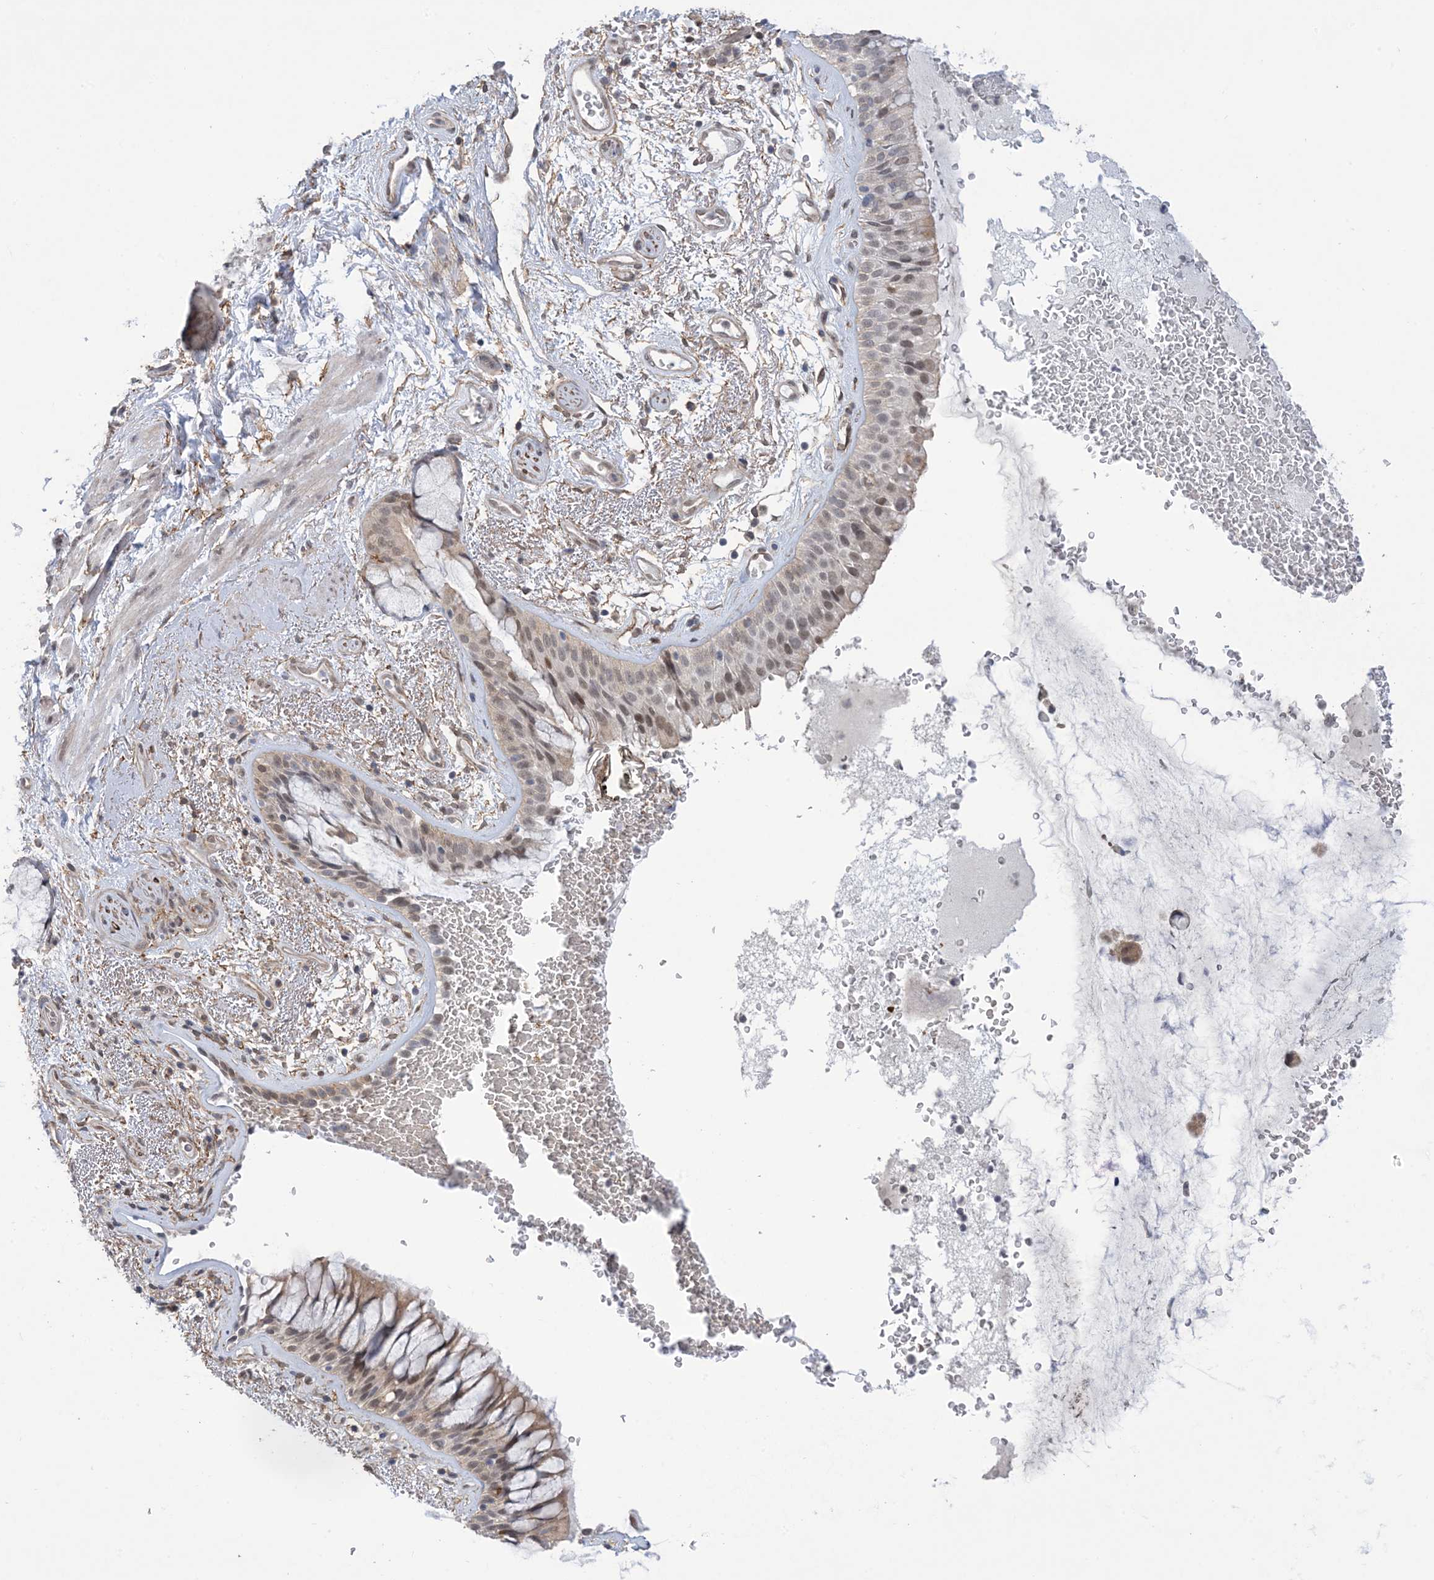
{"staining": {"intensity": "weak", "quantity": ">75%", "location": "cytoplasmic/membranous,nuclear"}, "tissue": "bronchus", "cell_type": "Respiratory epithelial cells", "image_type": "normal", "snomed": [{"axis": "morphology", "description": "Normal tissue, NOS"}, {"axis": "morphology", "description": "Squamous cell carcinoma, NOS"}, {"axis": "topography", "description": "Lymph node"}, {"axis": "topography", "description": "Bronchus"}, {"axis": "topography", "description": "Lung"}], "caption": "Immunohistochemical staining of normal human bronchus displays low levels of weak cytoplasmic/membranous,nuclear expression in approximately >75% of respiratory epithelial cells.", "gene": "ZNF8", "patient": {"sex": "male", "age": 66}}